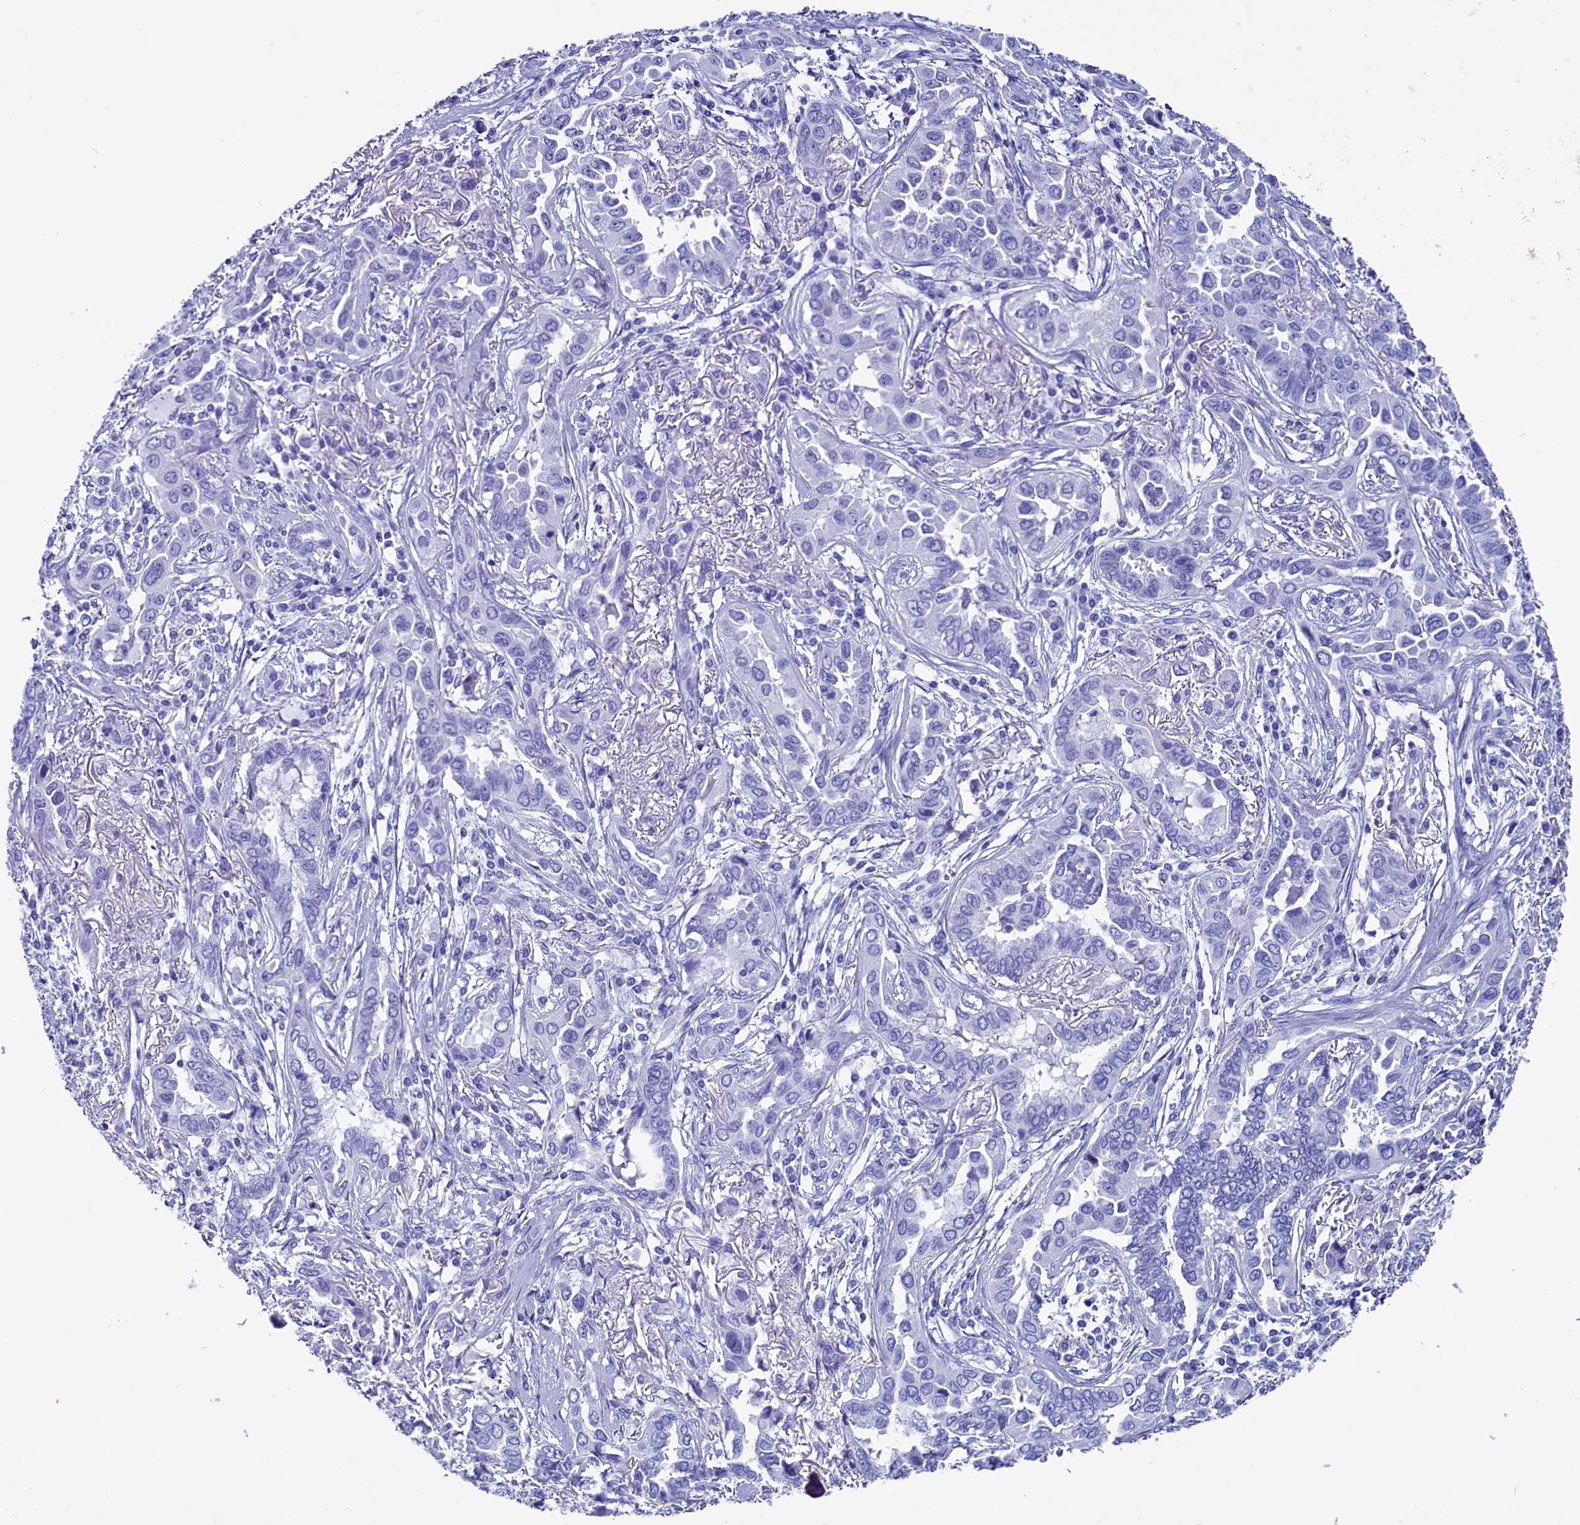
{"staining": {"intensity": "negative", "quantity": "none", "location": "none"}, "tissue": "lung cancer", "cell_type": "Tumor cells", "image_type": "cancer", "snomed": [{"axis": "morphology", "description": "Adenocarcinoma, NOS"}, {"axis": "topography", "description": "Lung"}], "caption": "DAB (3,3'-diaminobenzidine) immunohistochemical staining of lung cancer (adenocarcinoma) reveals no significant staining in tumor cells.", "gene": "ANKRD29", "patient": {"sex": "female", "age": 76}}